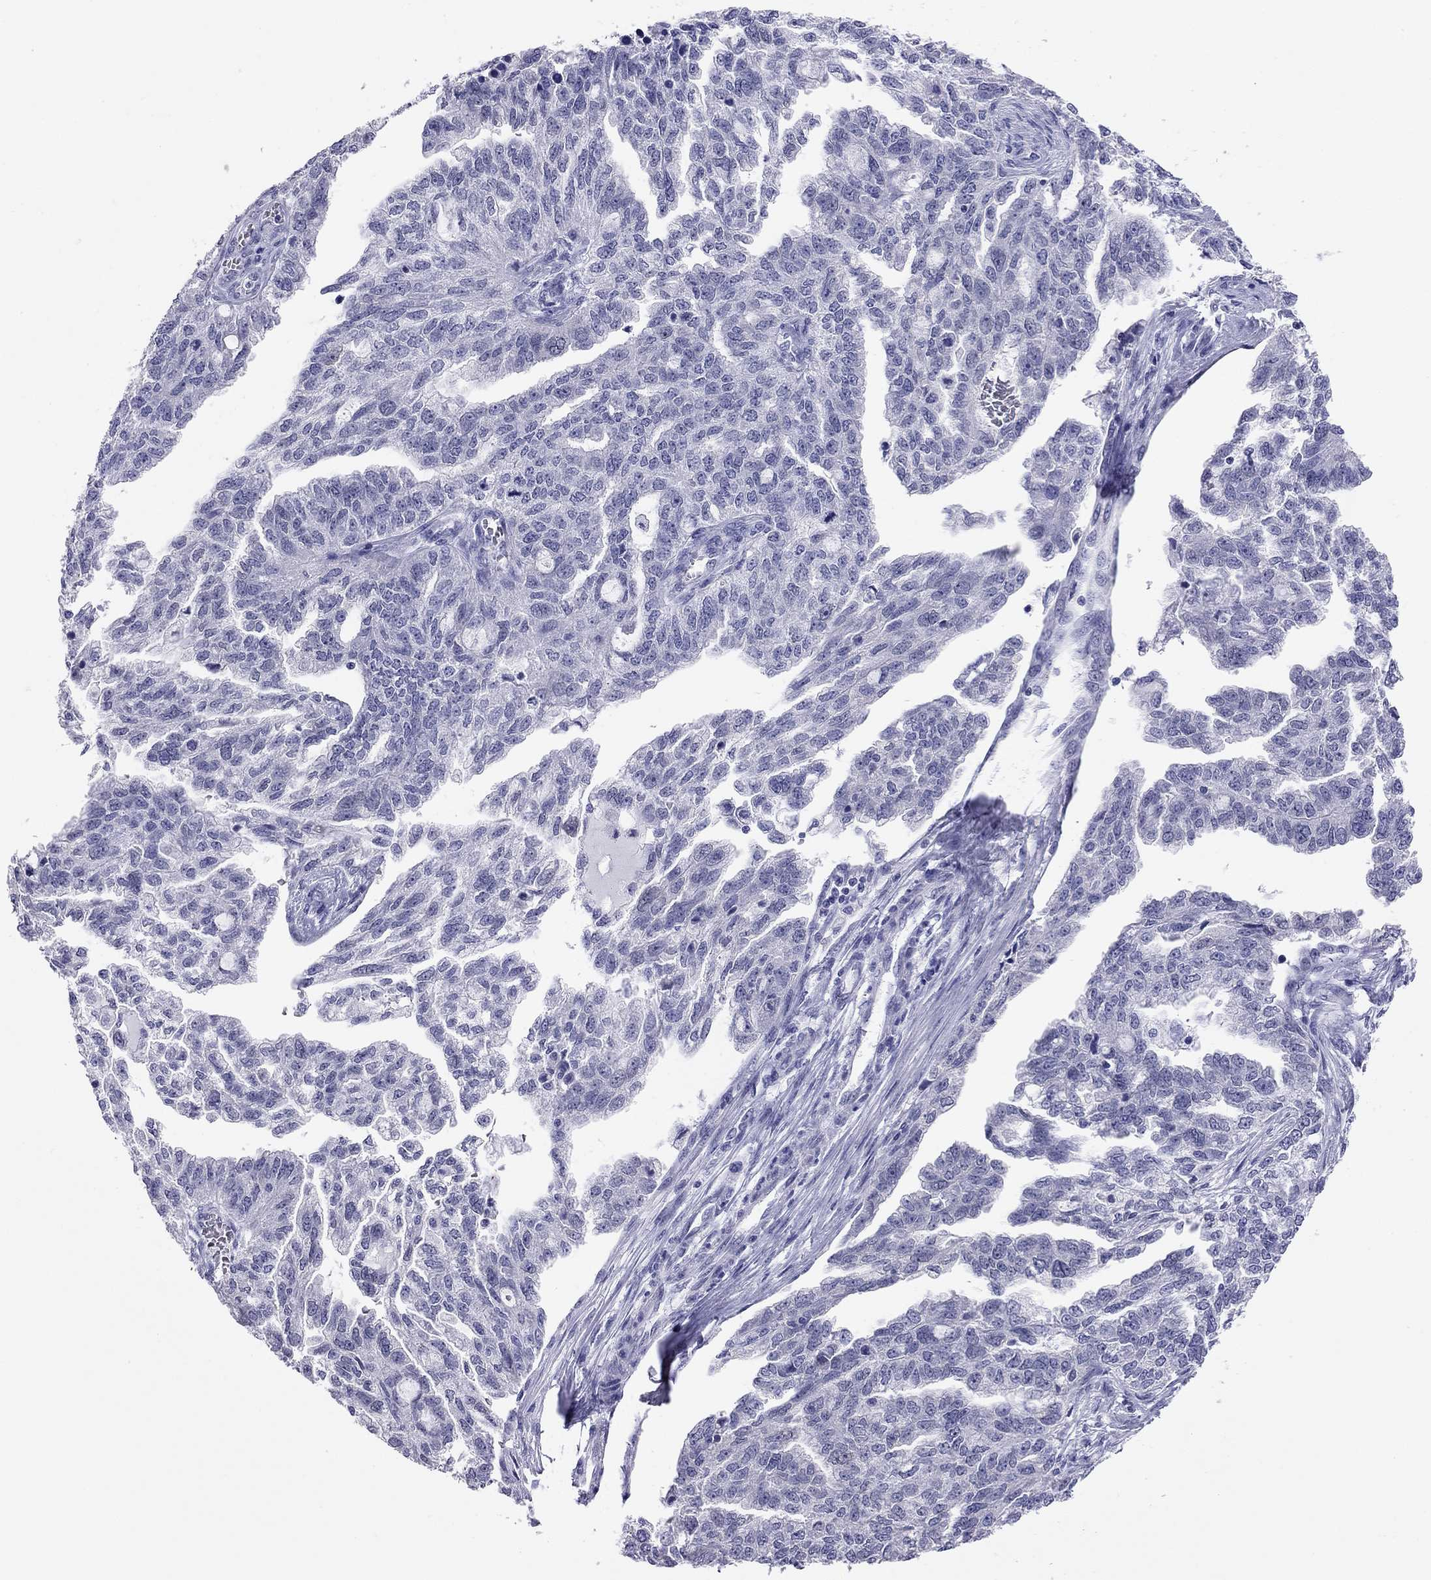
{"staining": {"intensity": "negative", "quantity": "none", "location": "none"}, "tissue": "ovarian cancer", "cell_type": "Tumor cells", "image_type": "cancer", "snomed": [{"axis": "morphology", "description": "Cystadenocarcinoma, serous, NOS"}, {"axis": "topography", "description": "Ovary"}], "caption": "Ovarian cancer was stained to show a protein in brown. There is no significant positivity in tumor cells.", "gene": "ARMC12", "patient": {"sex": "female", "age": 51}}